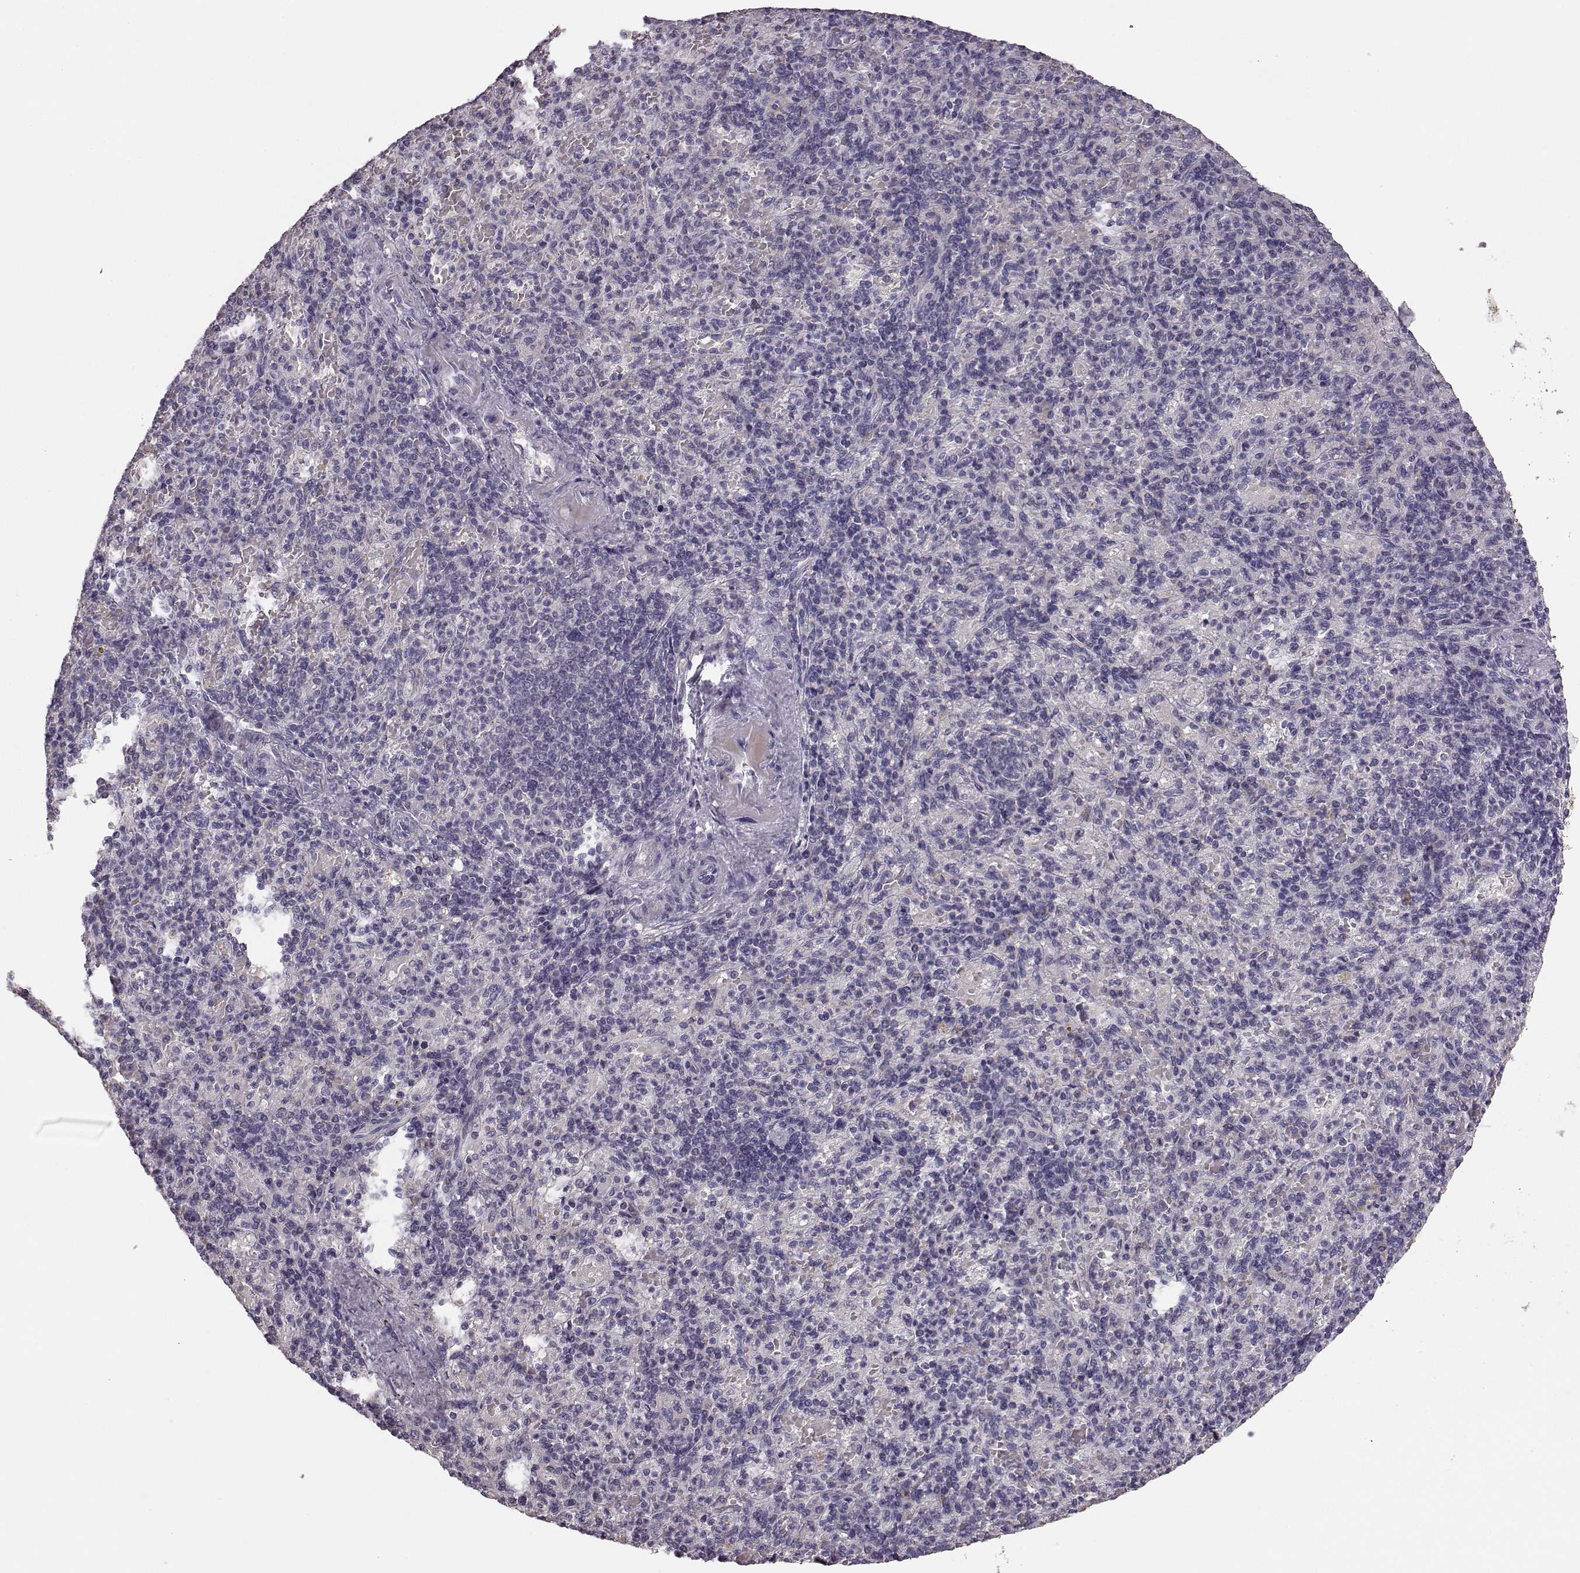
{"staining": {"intensity": "negative", "quantity": "none", "location": "none"}, "tissue": "spleen", "cell_type": "Cells in red pulp", "image_type": "normal", "snomed": [{"axis": "morphology", "description": "Normal tissue, NOS"}, {"axis": "topography", "description": "Spleen"}], "caption": "Human spleen stained for a protein using IHC shows no expression in cells in red pulp.", "gene": "BFSP2", "patient": {"sex": "female", "age": 74}}